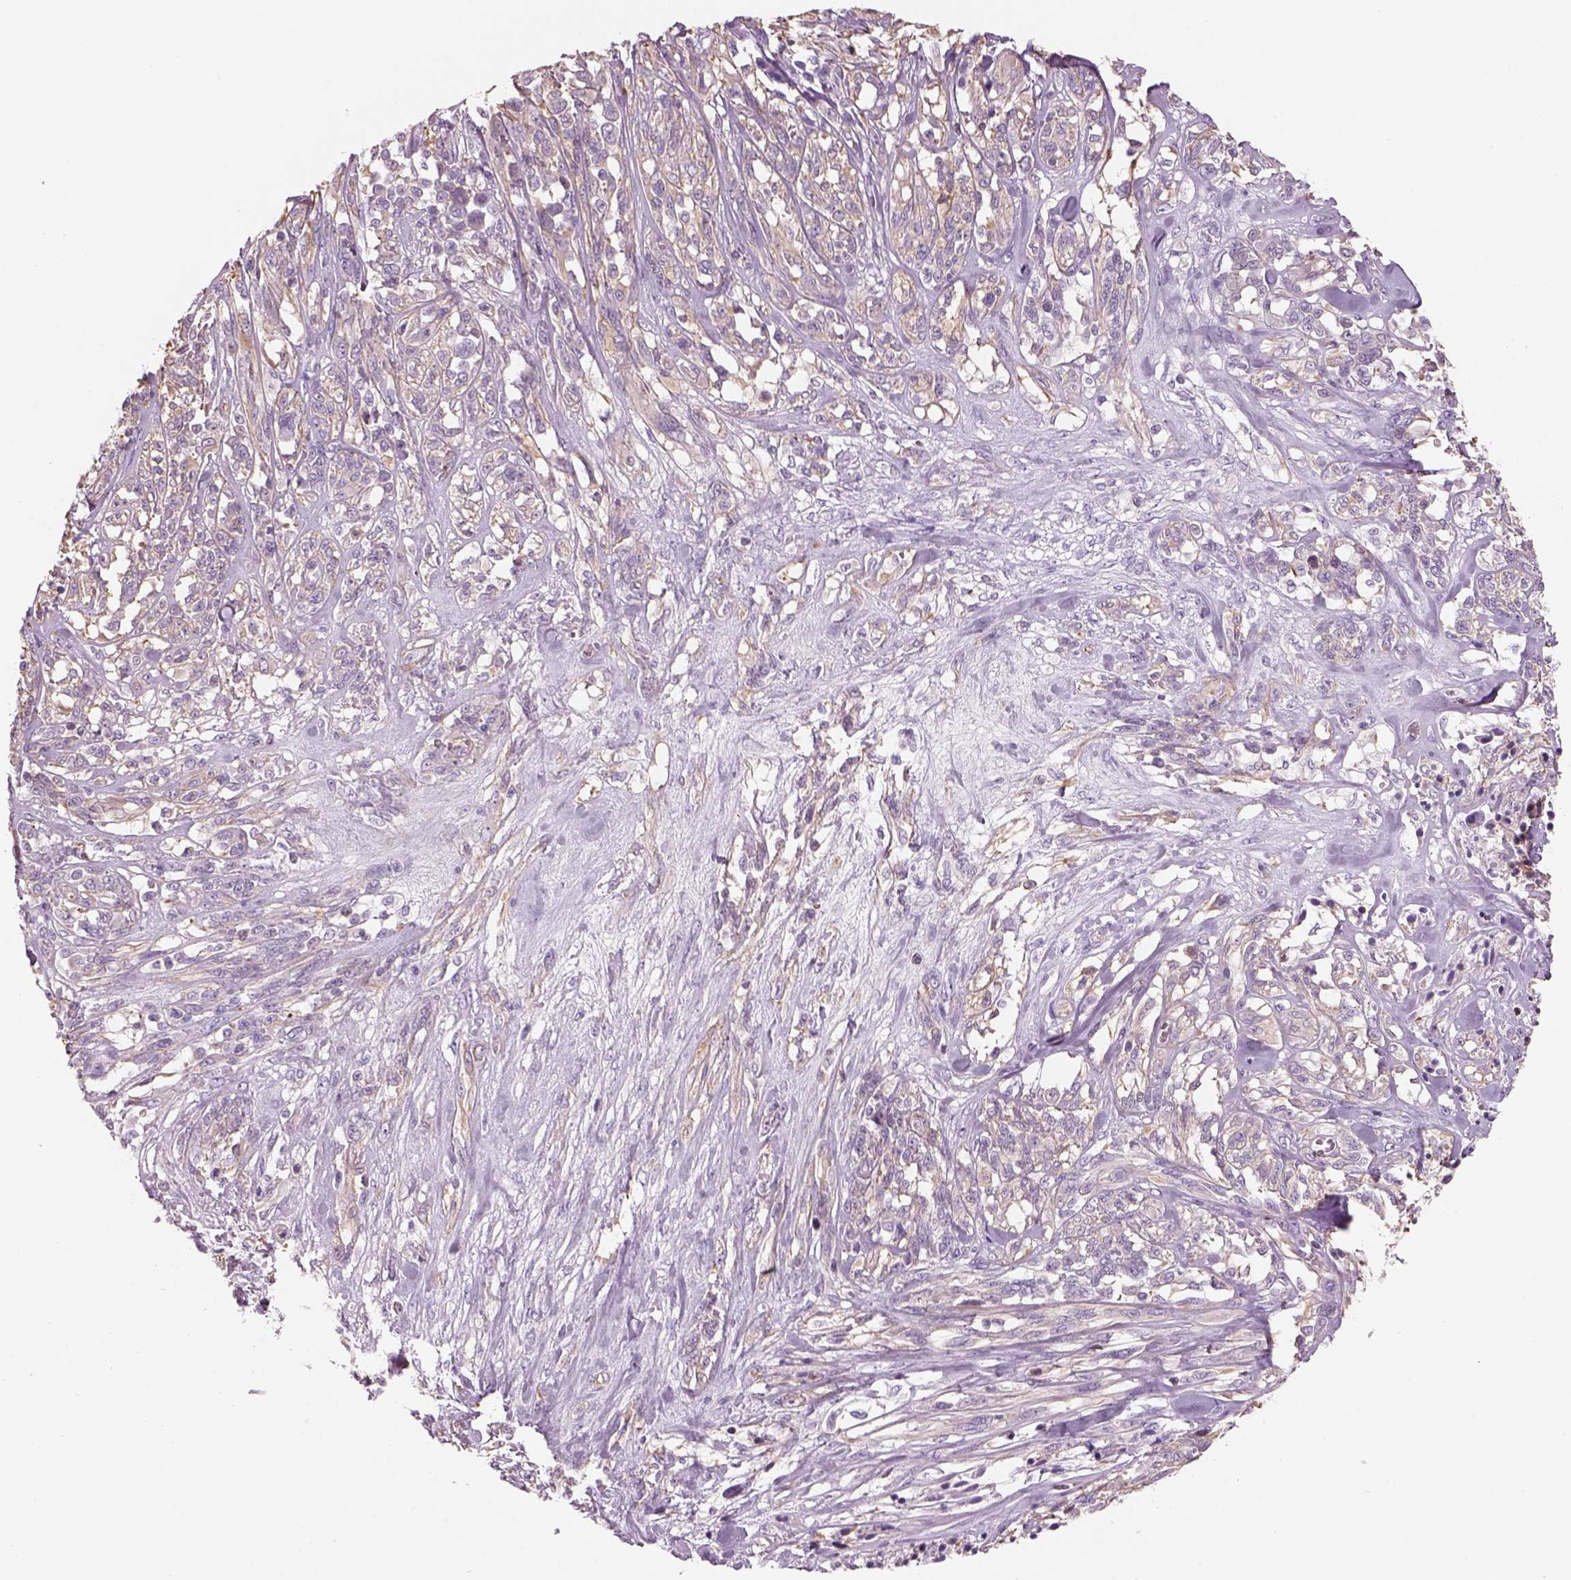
{"staining": {"intensity": "weak", "quantity": "<25%", "location": "cytoplasmic/membranous"}, "tissue": "melanoma", "cell_type": "Tumor cells", "image_type": "cancer", "snomed": [{"axis": "morphology", "description": "Malignant melanoma, NOS"}, {"axis": "topography", "description": "Skin"}], "caption": "The image exhibits no staining of tumor cells in melanoma.", "gene": "SLC1A7", "patient": {"sex": "female", "age": 91}}